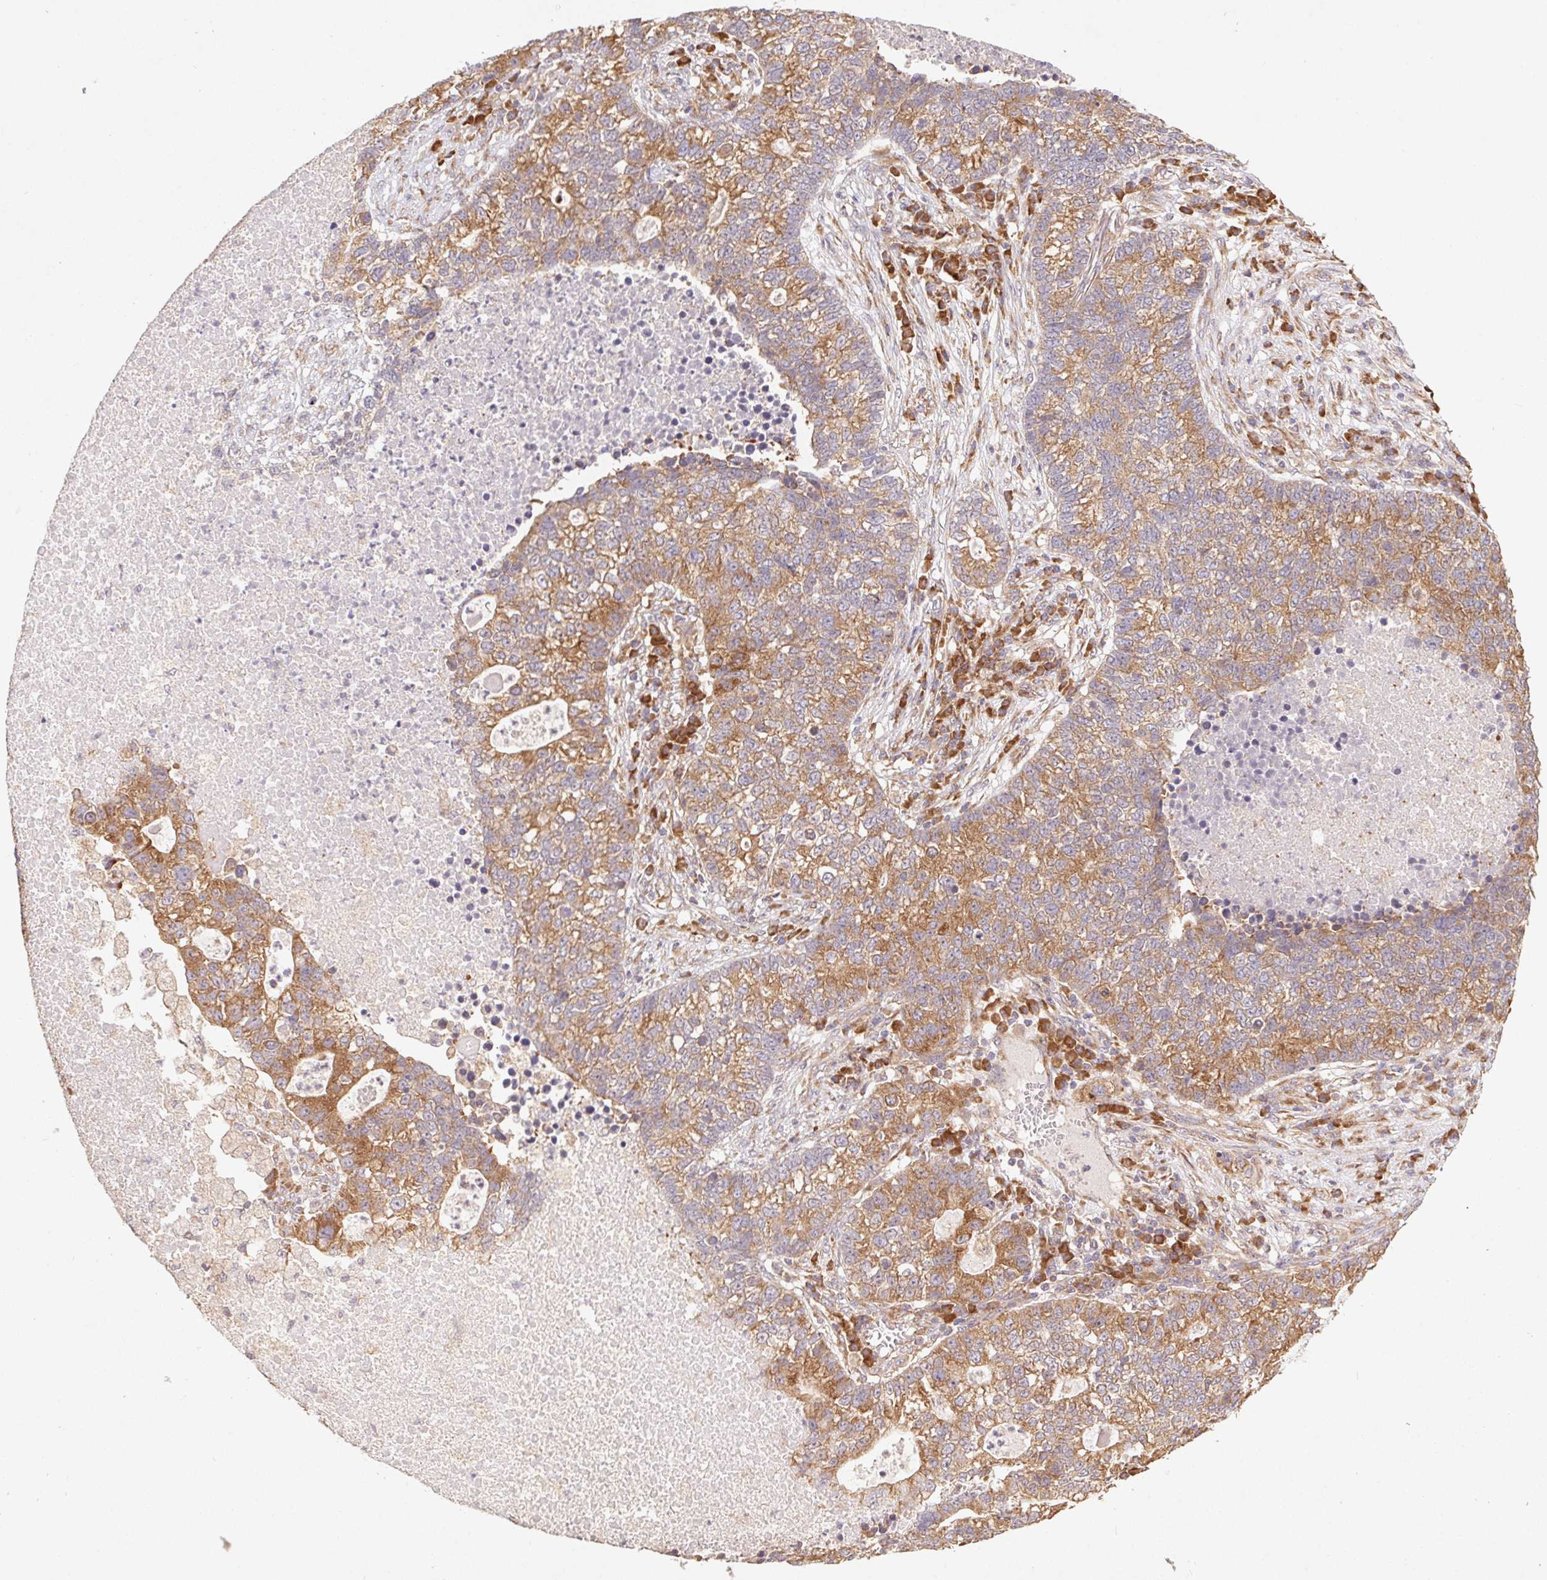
{"staining": {"intensity": "moderate", "quantity": "25%-75%", "location": "cytoplasmic/membranous"}, "tissue": "lung cancer", "cell_type": "Tumor cells", "image_type": "cancer", "snomed": [{"axis": "morphology", "description": "Adenocarcinoma, NOS"}, {"axis": "topography", "description": "Lung"}], "caption": "Lung cancer stained with a brown dye exhibits moderate cytoplasmic/membranous positive expression in approximately 25%-75% of tumor cells.", "gene": "RPL27A", "patient": {"sex": "male", "age": 57}}